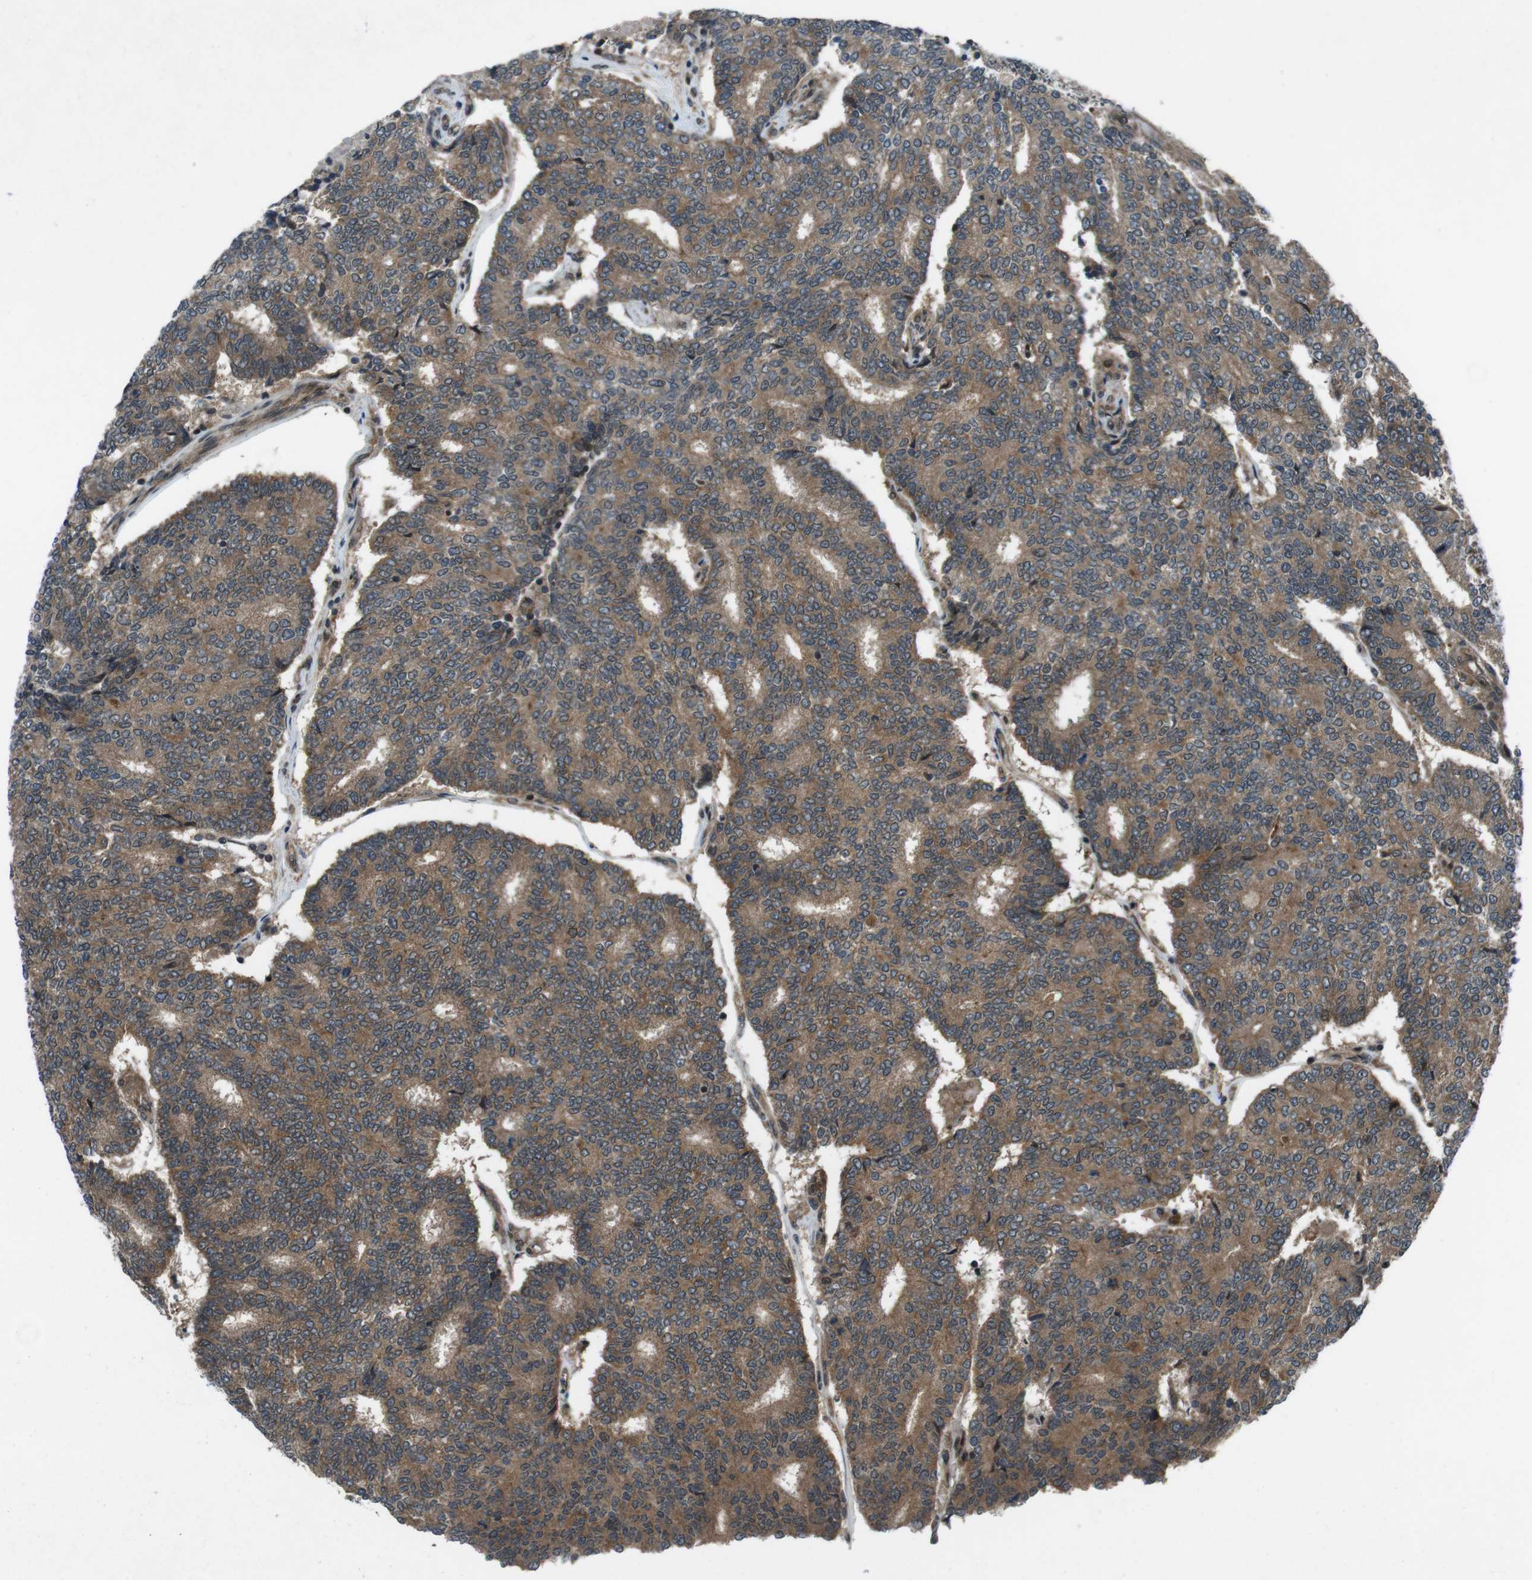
{"staining": {"intensity": "moderate", "quantity": ">75%", "location": "cytoplasmic/membranous"}, "tissue": "prostate cancer", "cell_type": "Tumor cells", "image_type": "cancer", "snomed": [{"axis": "morphology", "description": "Normal tissue, NOS"}, {"axis": "morphology", "description": "Adenocarcinoma, High grade"}, {"axis": "topography", "description": "Prostate"}, {"axis": "topography", "description": "Seminal veicle"}], "caption": "This is an image of IHC staining of prostate adenocarcinoma (high-grade), which shows moderate positivity in the cytoplasmic/membranous of tumor cells.", "gene": "SLC27A4", "patient": {"sex": "male", "age": 55}}